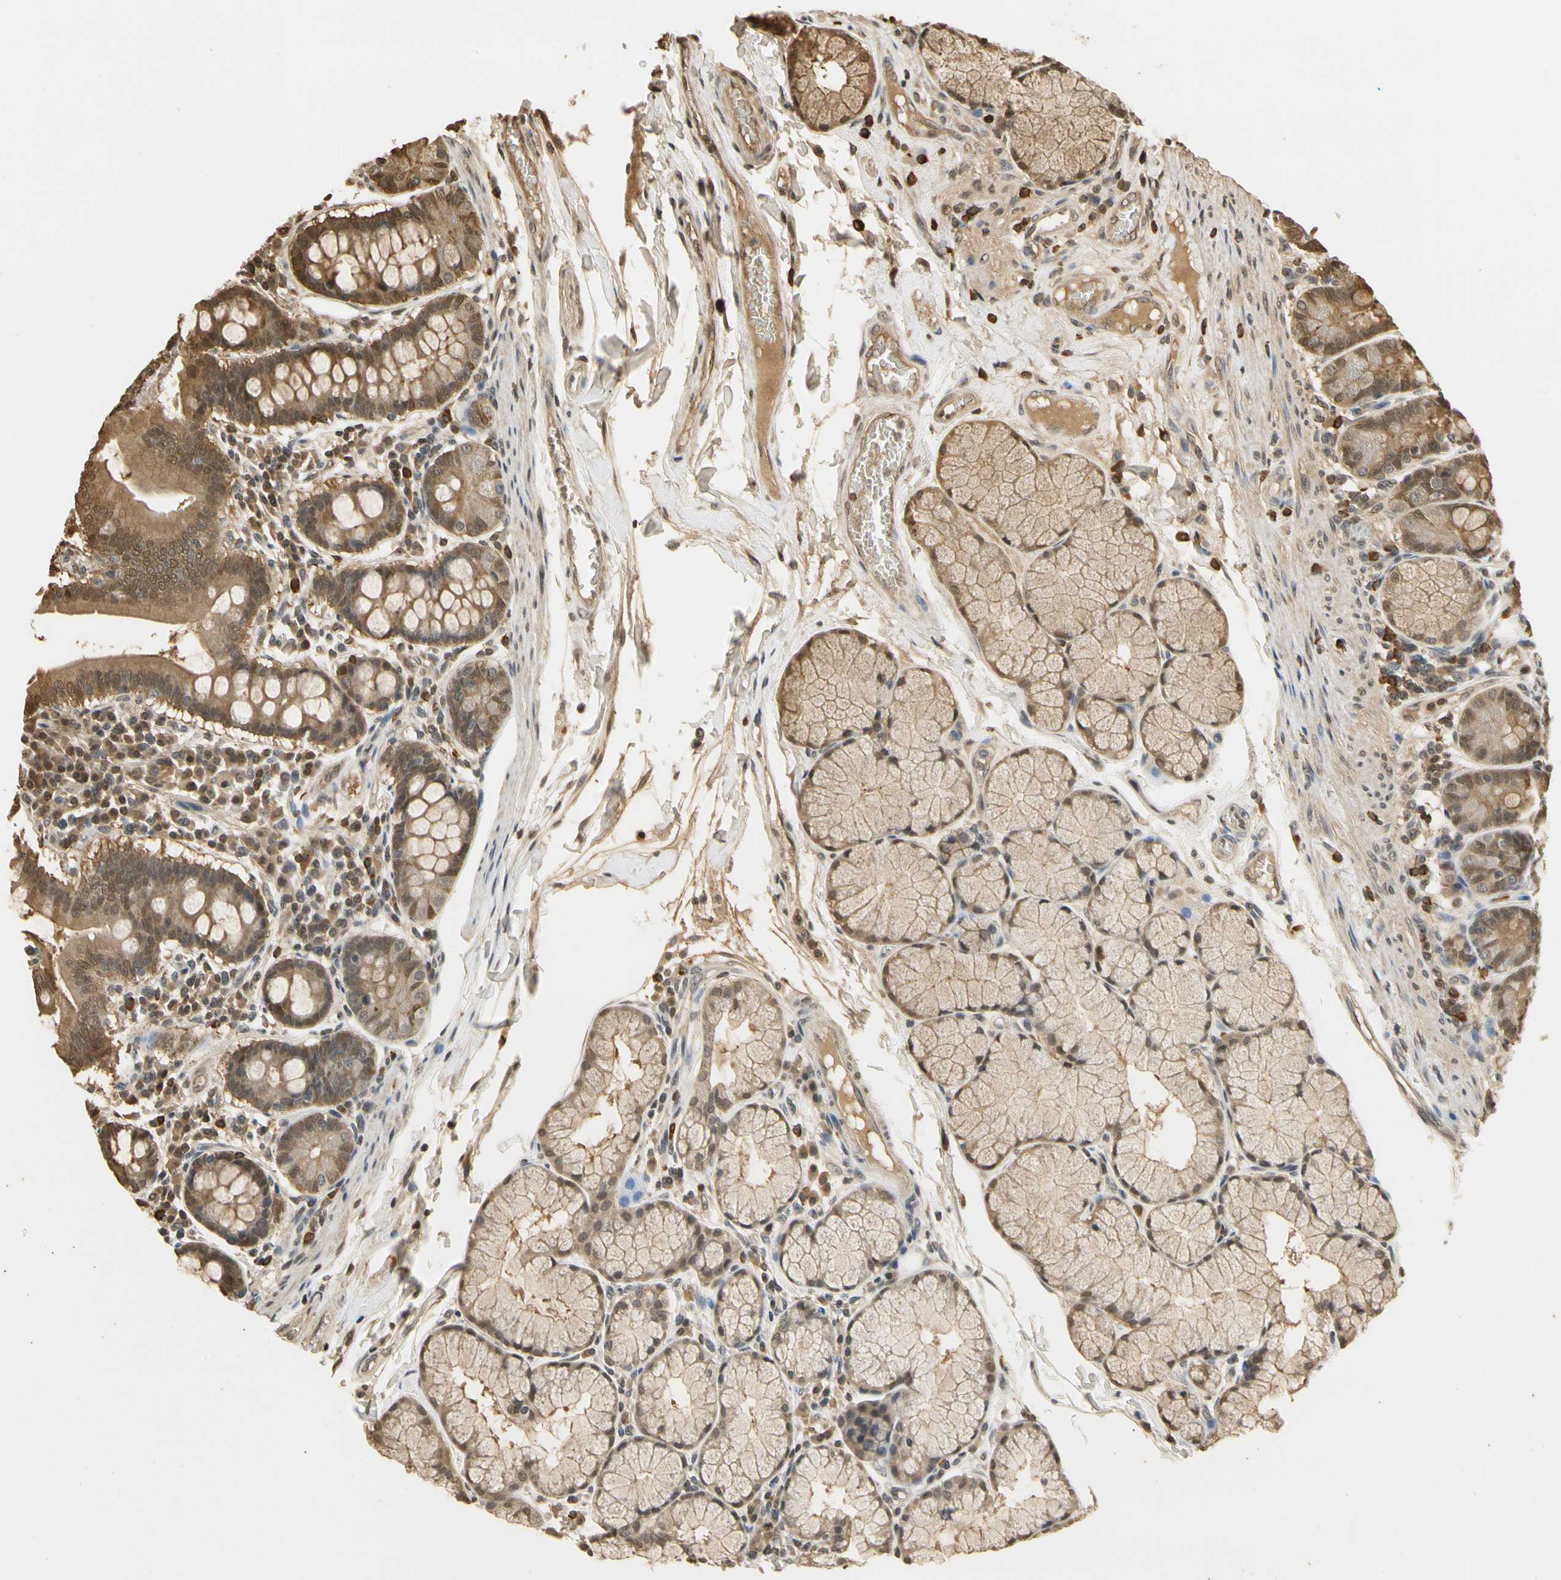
{"staining": {"intensity": "moderate", "quantity": ">75%", "location": "cytoplasmic/membranous,nuclear"}, "tissue": "duodenum", "cell_type": "Glandular cells", "image_type": "normal", "snomed": [{"axis": "morphology", "description": "Normal tissue, NOS"}, {"axis": "topography", "description": "Duodenum"}], "caption": "A micrograph of duodenum stained for a protein displays moderate cytoplasmic/membranous,nuclear brown staining in glandular cells. (DAB (3,3'-diaminobenzidine) = brown stain, brightfield microscopy at high magnification).", "gene": "SOD1", "patient": {"sex": "male", "age": 50}}